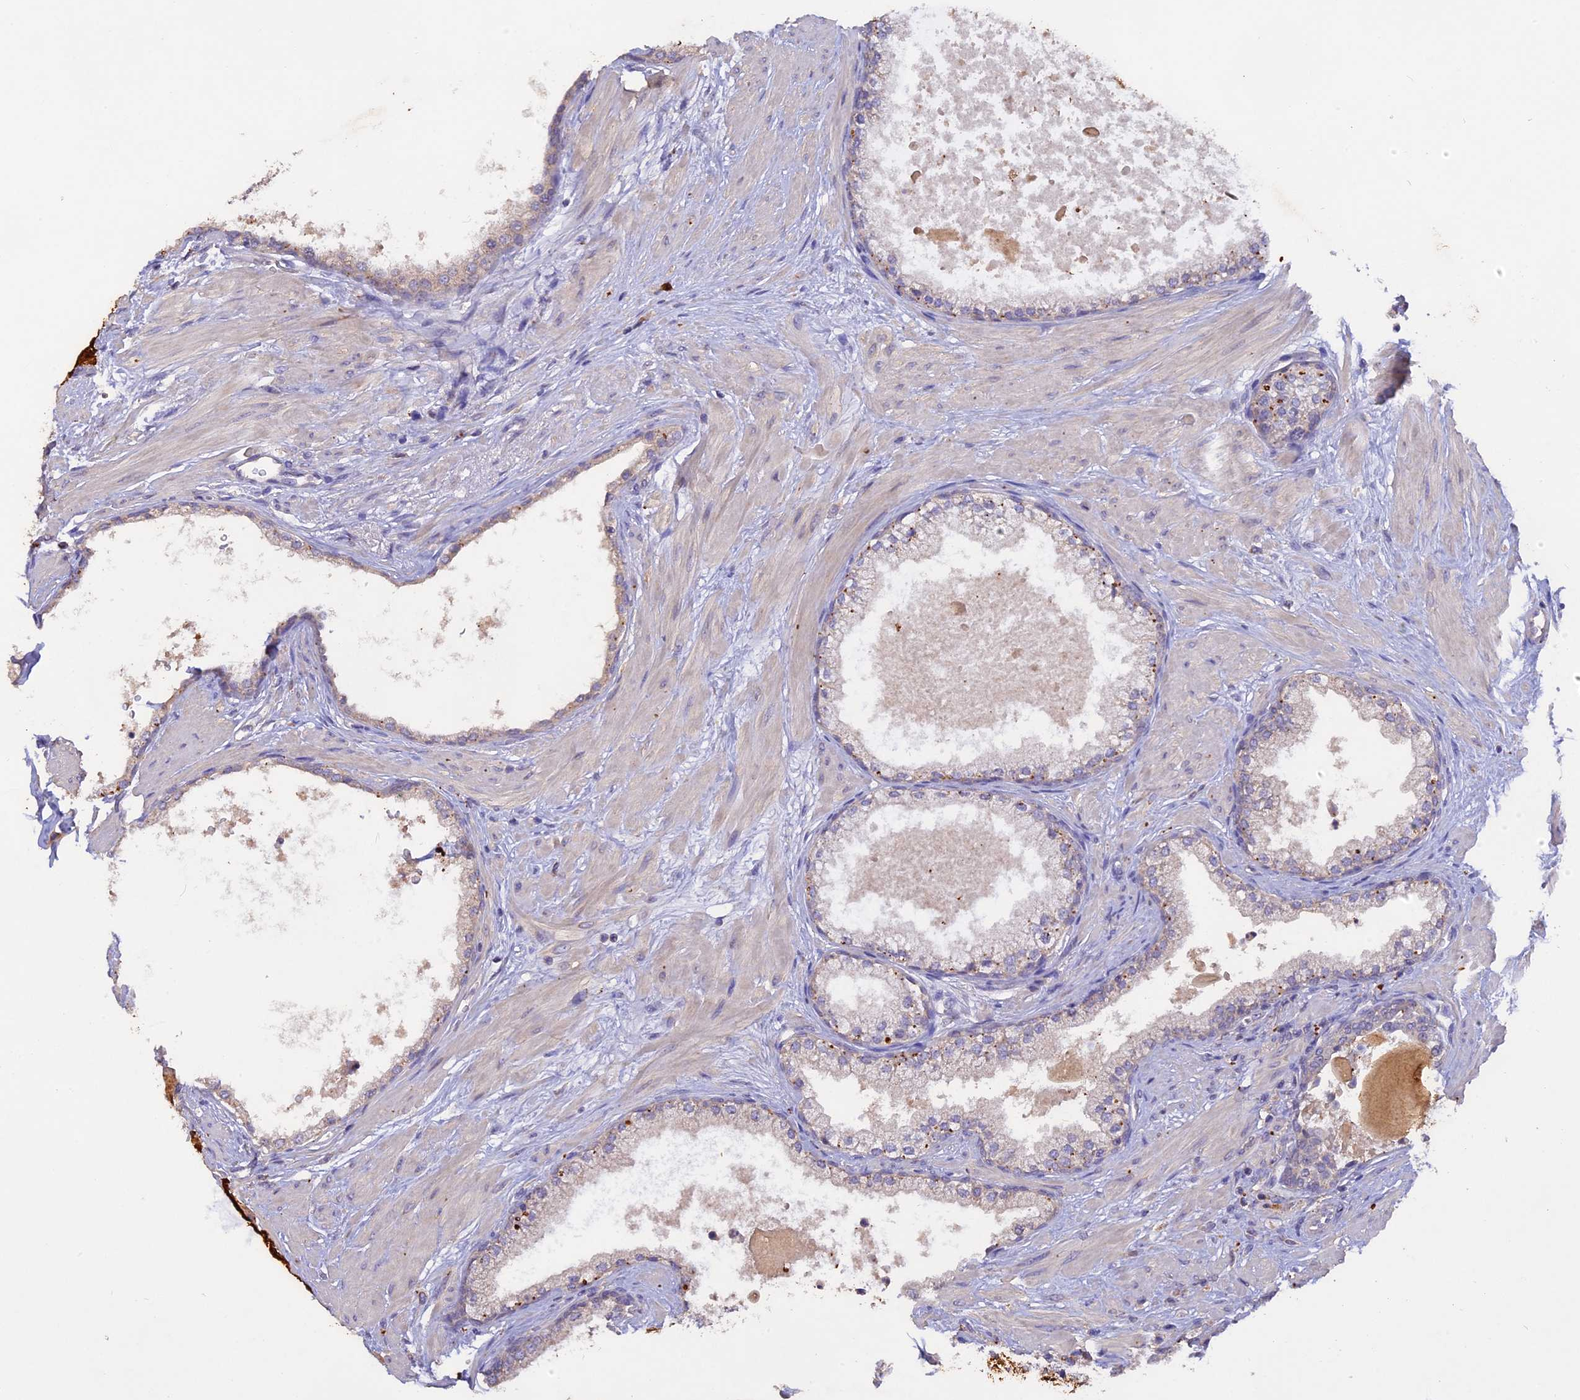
{"staining": {"intensity": "moderate", "quantity": "<25%", "location": "cytoplasmic/membranous"}, "tissue": "prostate", "cell_type": "Glandular cells", "image_type": "normal", "snomed": [{"axis": "morphology", "description": "Normal tissue, NOS"}, {"axis": "topography", "description": "Prostate"}], "caption": "High-magnification brightfield microscopy of unremarkable prostate stained with DAB (brown) and counterstained with hematoxylin (blue). glandular cells exhibit moderate cytoplasmic/membranous staining is identified in about<25% of cells.", "gene": "SLC26A4", "patient": {"sex": "male", "age": 57}}